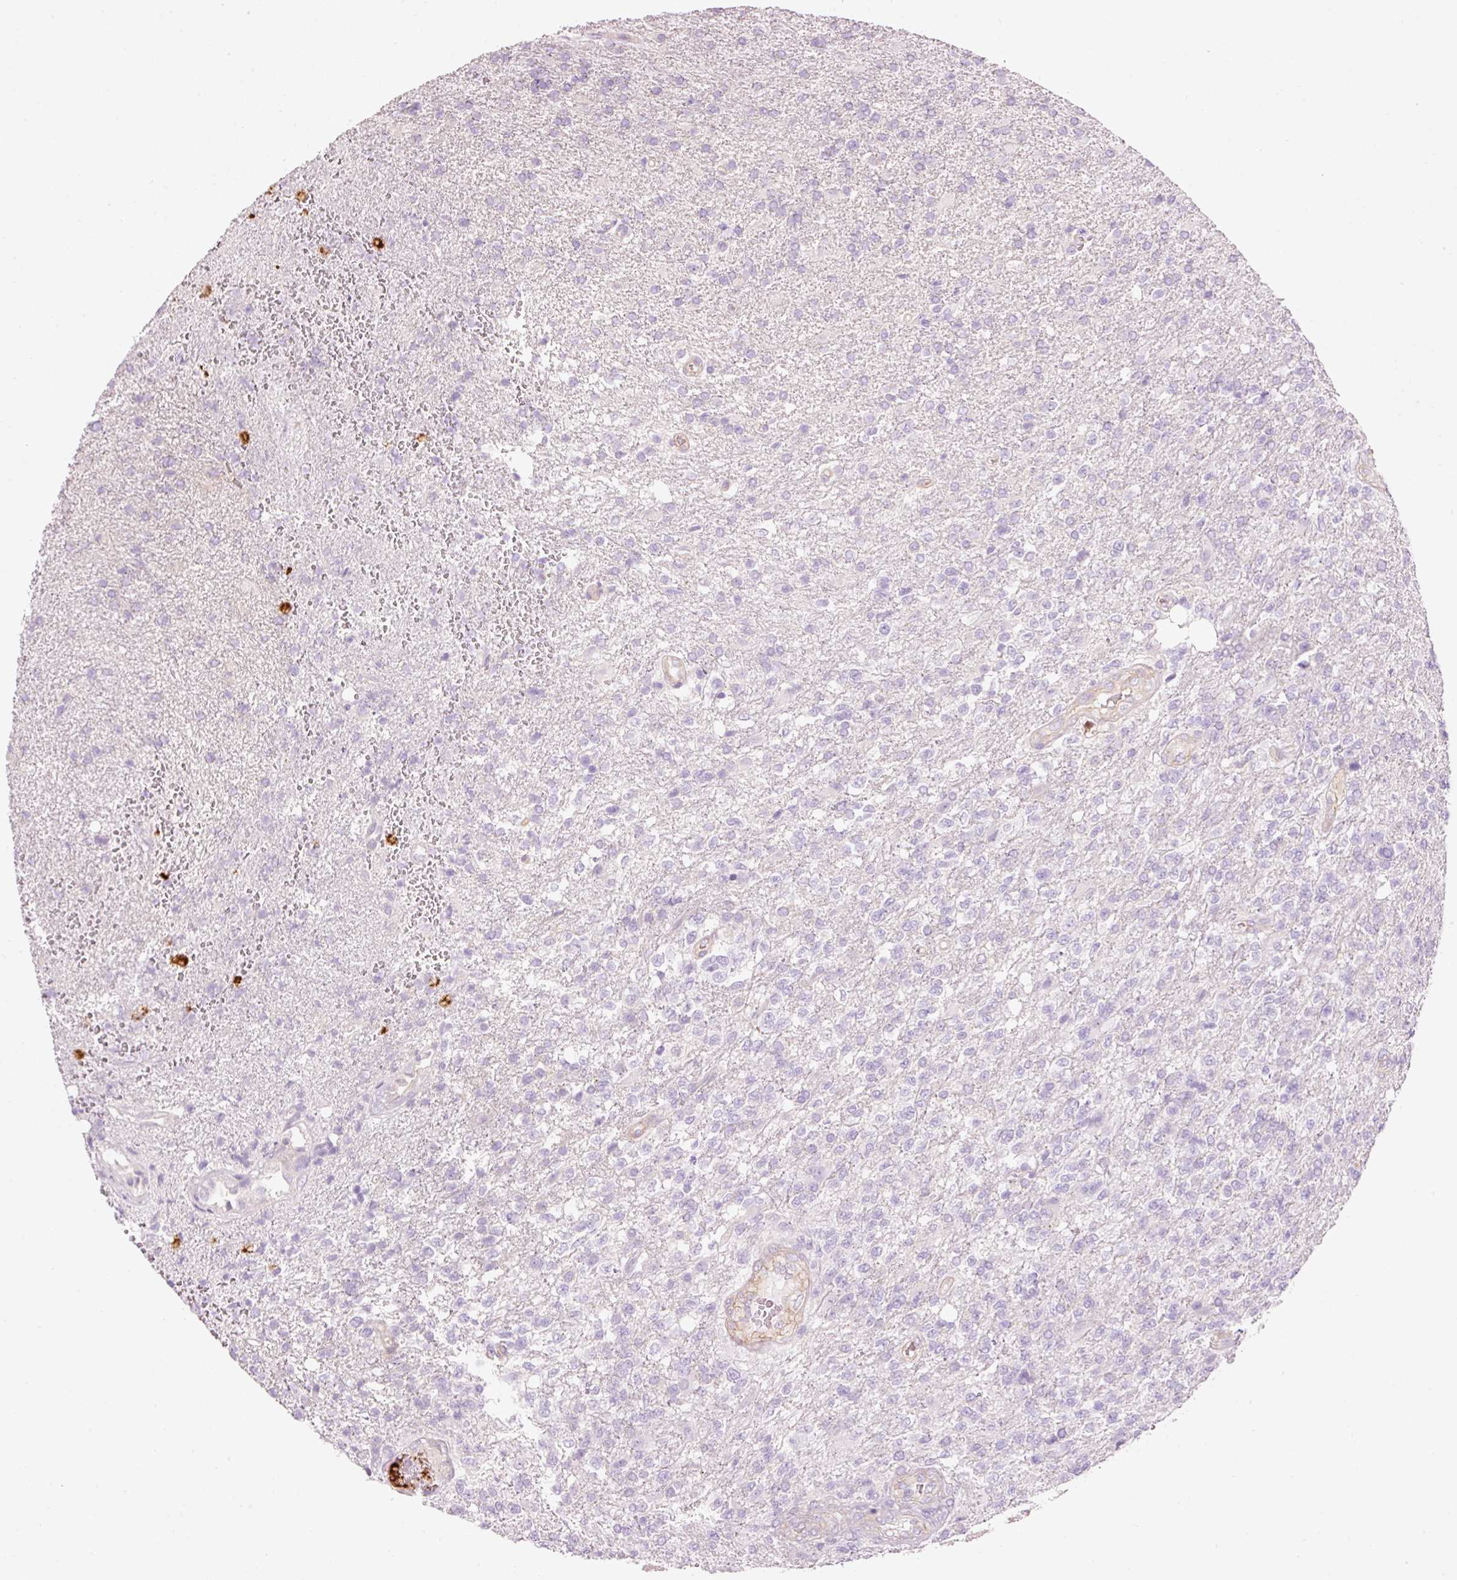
{"staining": {"intensity": "negative", "quantity": "none", "location": "none"}, "tissue": "glioma", "cell_type": "Tumor cells", "image_type": "cancer", "snomed": [{"axis": "morphology", "description": "Glioma, malignant, High grade"}, {"axis": "topography", "description": "Brain"}], "caption": "IHC image of glioma stained for a protein (brown), which demonstrates no positivity in tumor cells.", "gene": "MAP3K3", "patient": {"sex": "male", "age": 56}}